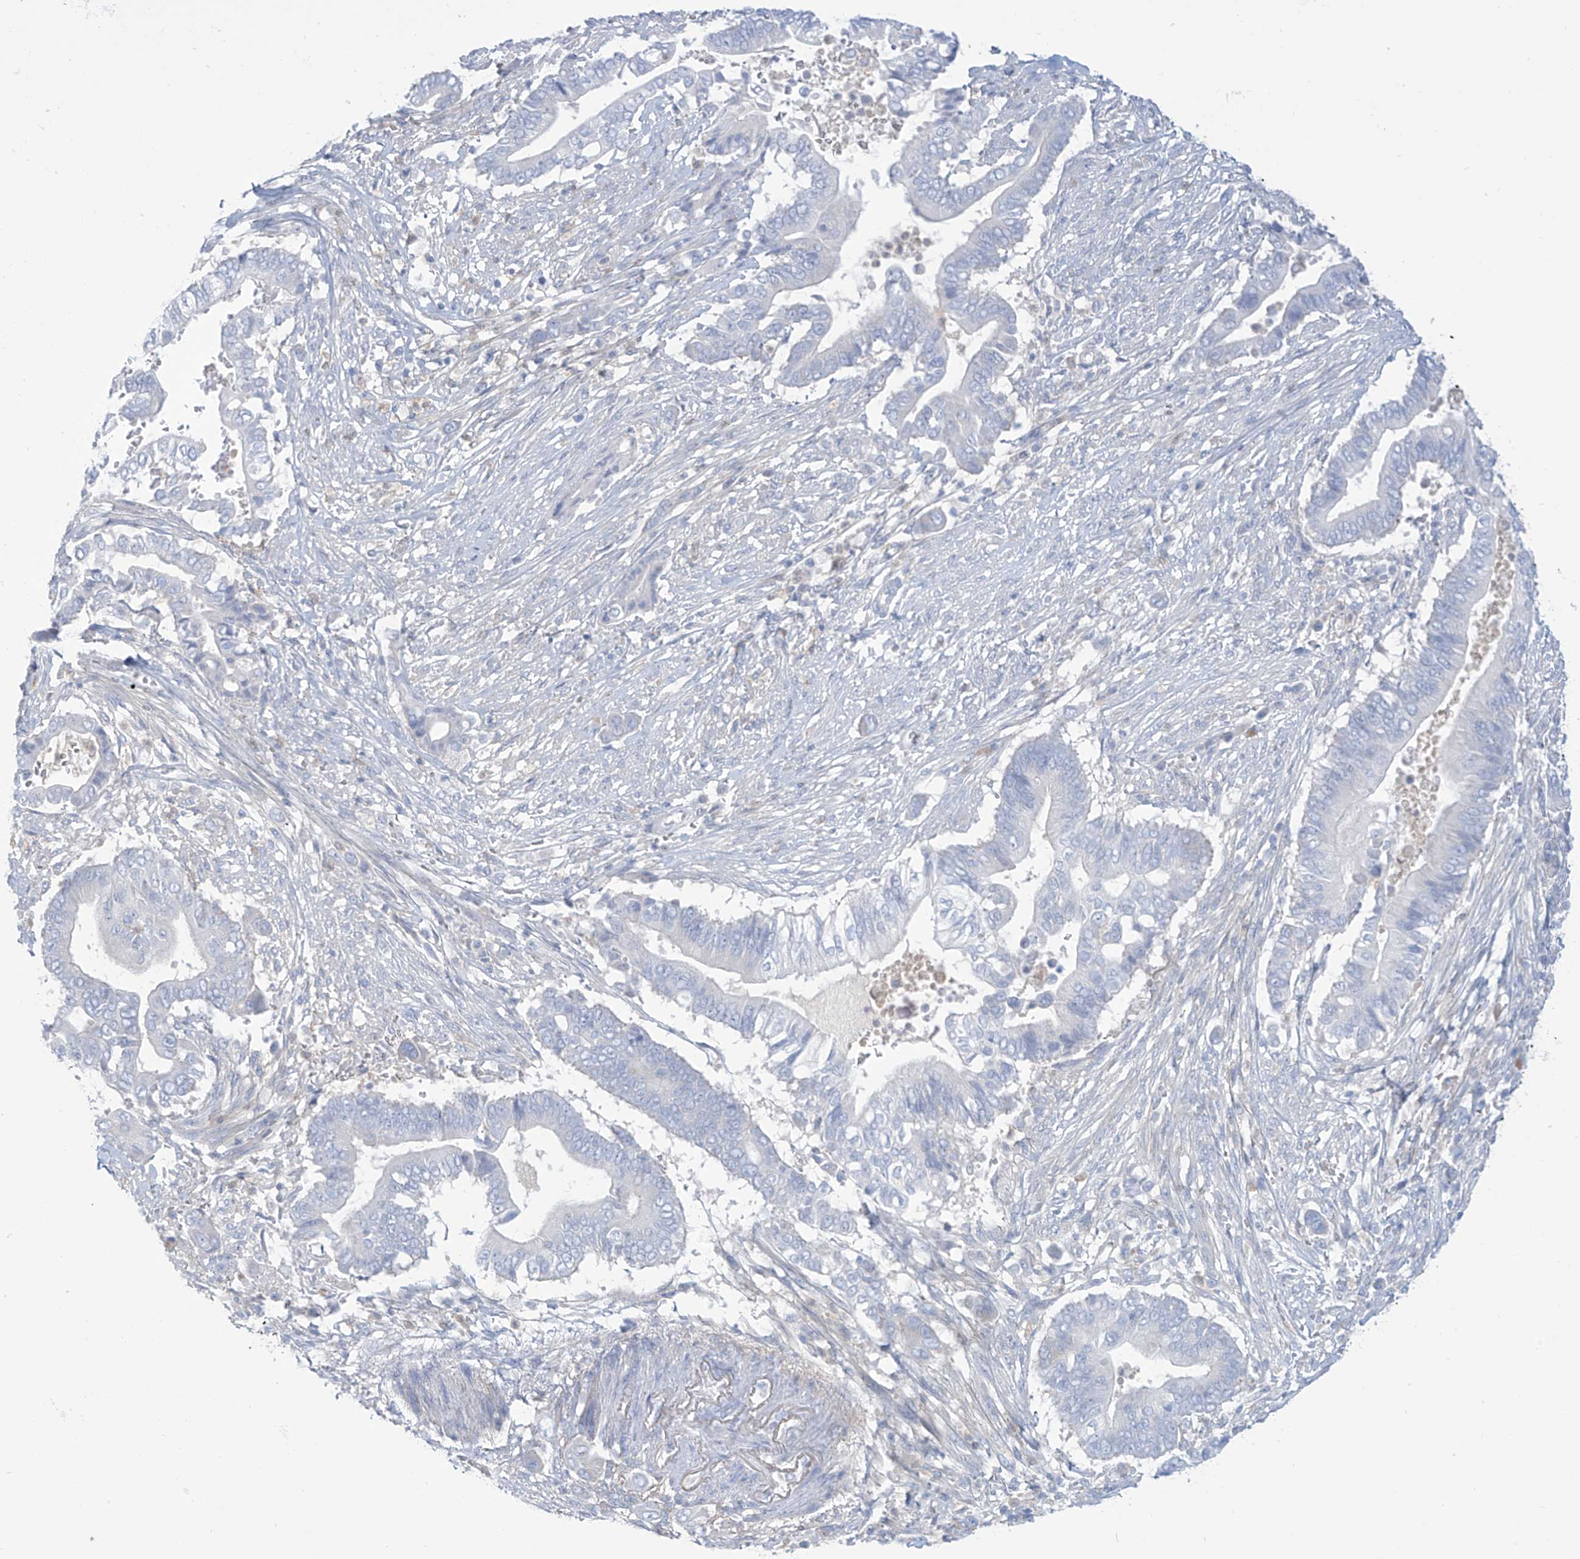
{"staining": {"intensity": "negative", "quantity": "none", "location": "none"}, "tissue": "pancreatic cancer", "cell_type": "Tumor cells", "image_type": "cancer", "snomed": [{"axis": "morphology", "description": "Adenocarcinoma, NOS"}, {"axis": "topography", "description": "Pancreas"}], "caption": "Adenocarcinoma (pancreatic) was stained to show a protein in brown. There is no significant expression in tumor cells.", "gene": "FABP2", "patient": {"sex": "male", "age": 68}}